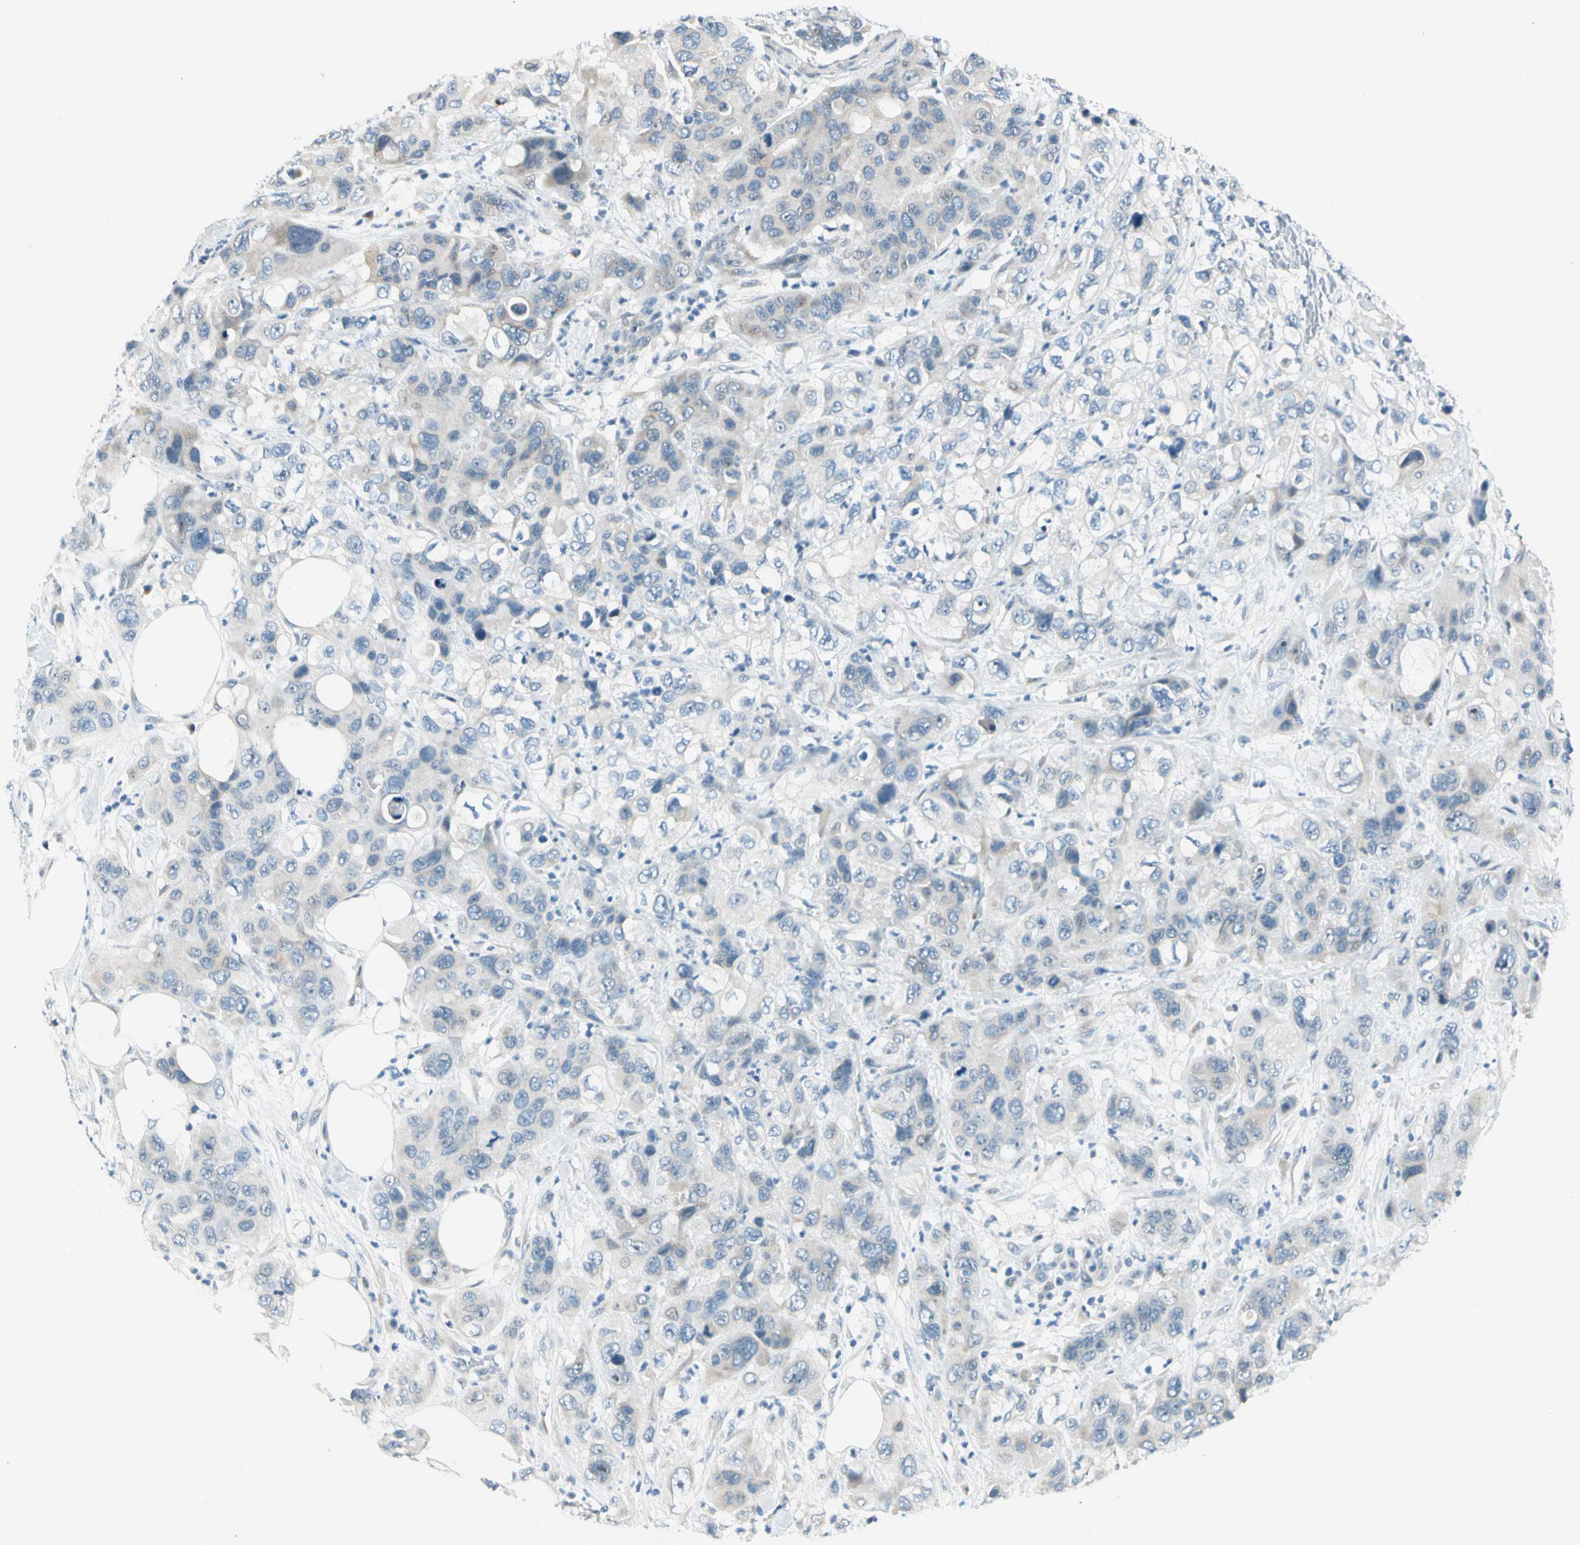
{"staining": {"intensity": "negative", "quantity": "none", "location": "none"}, "tissue": "pancreatic cancer", "cell_type": "Tumor cells", "image_type": "cancer", "snomed": [{"axis": "morphology", "description": "Adenocarcinoma, NOS"}, {"axis": "topography", "description": "Pancreas"}], "caption": "Protein analysis of pancreatic adenocarcinoma demonstrates no significant staining in tumor cells.", "gene": "ZSCAN1", "patient": {"sex": "female", "age": 71}}